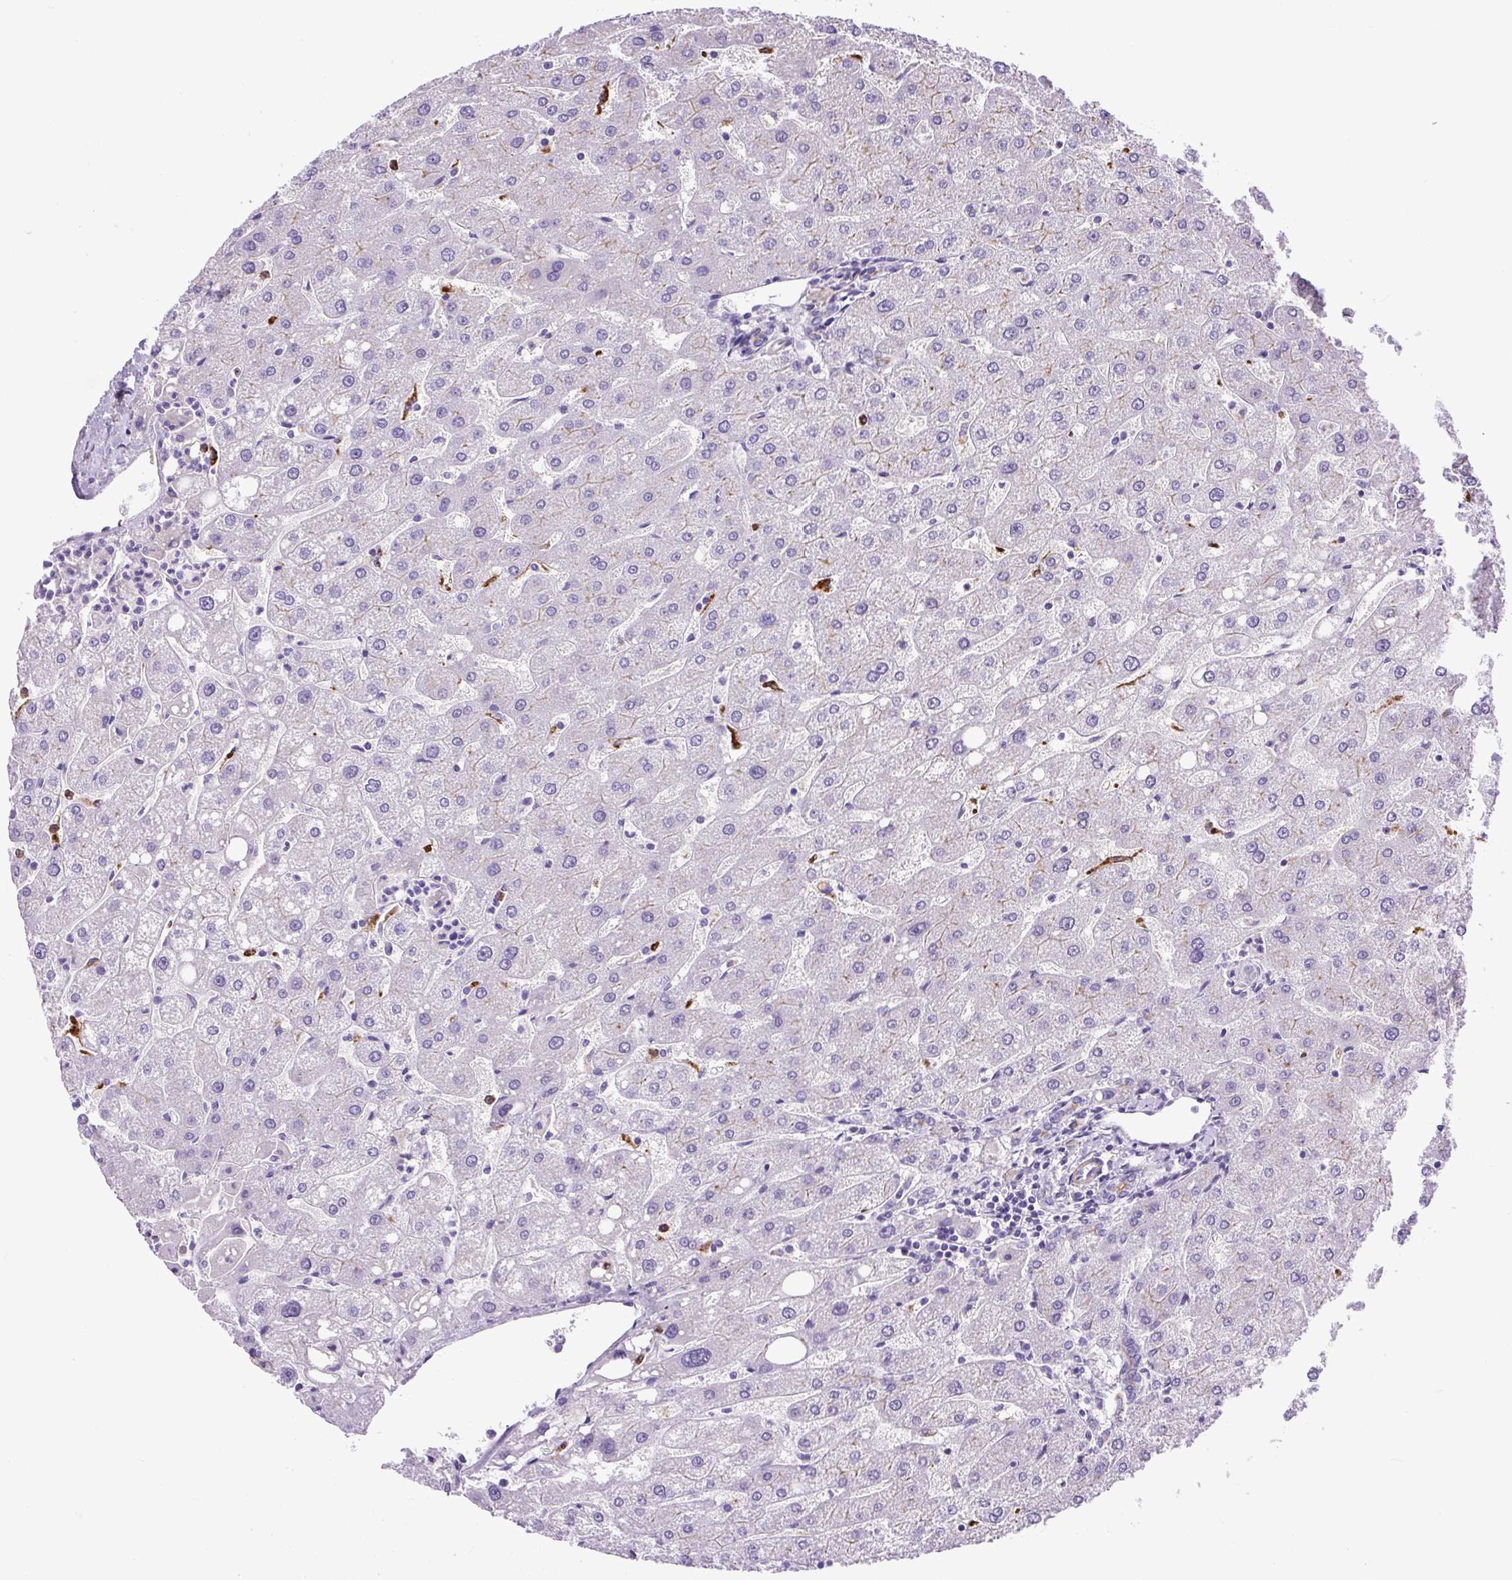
{"staining": {"intensity": "negative", "quantity": "none", "location": "none"}, "tissue": "liver", "cell_type": "Cholangiocytes", "image_type": "normal", "snomed": [{"axis": "morphology", "description": "Normal tissue, NOS"}, {"axis": "topography", "description": "Liver"}], "caption": "Liver stained for a protein using IHC displays no staining cholangiocytes.", "gene": "VWA7", "patient": {"sex": "male", "age": 67}}